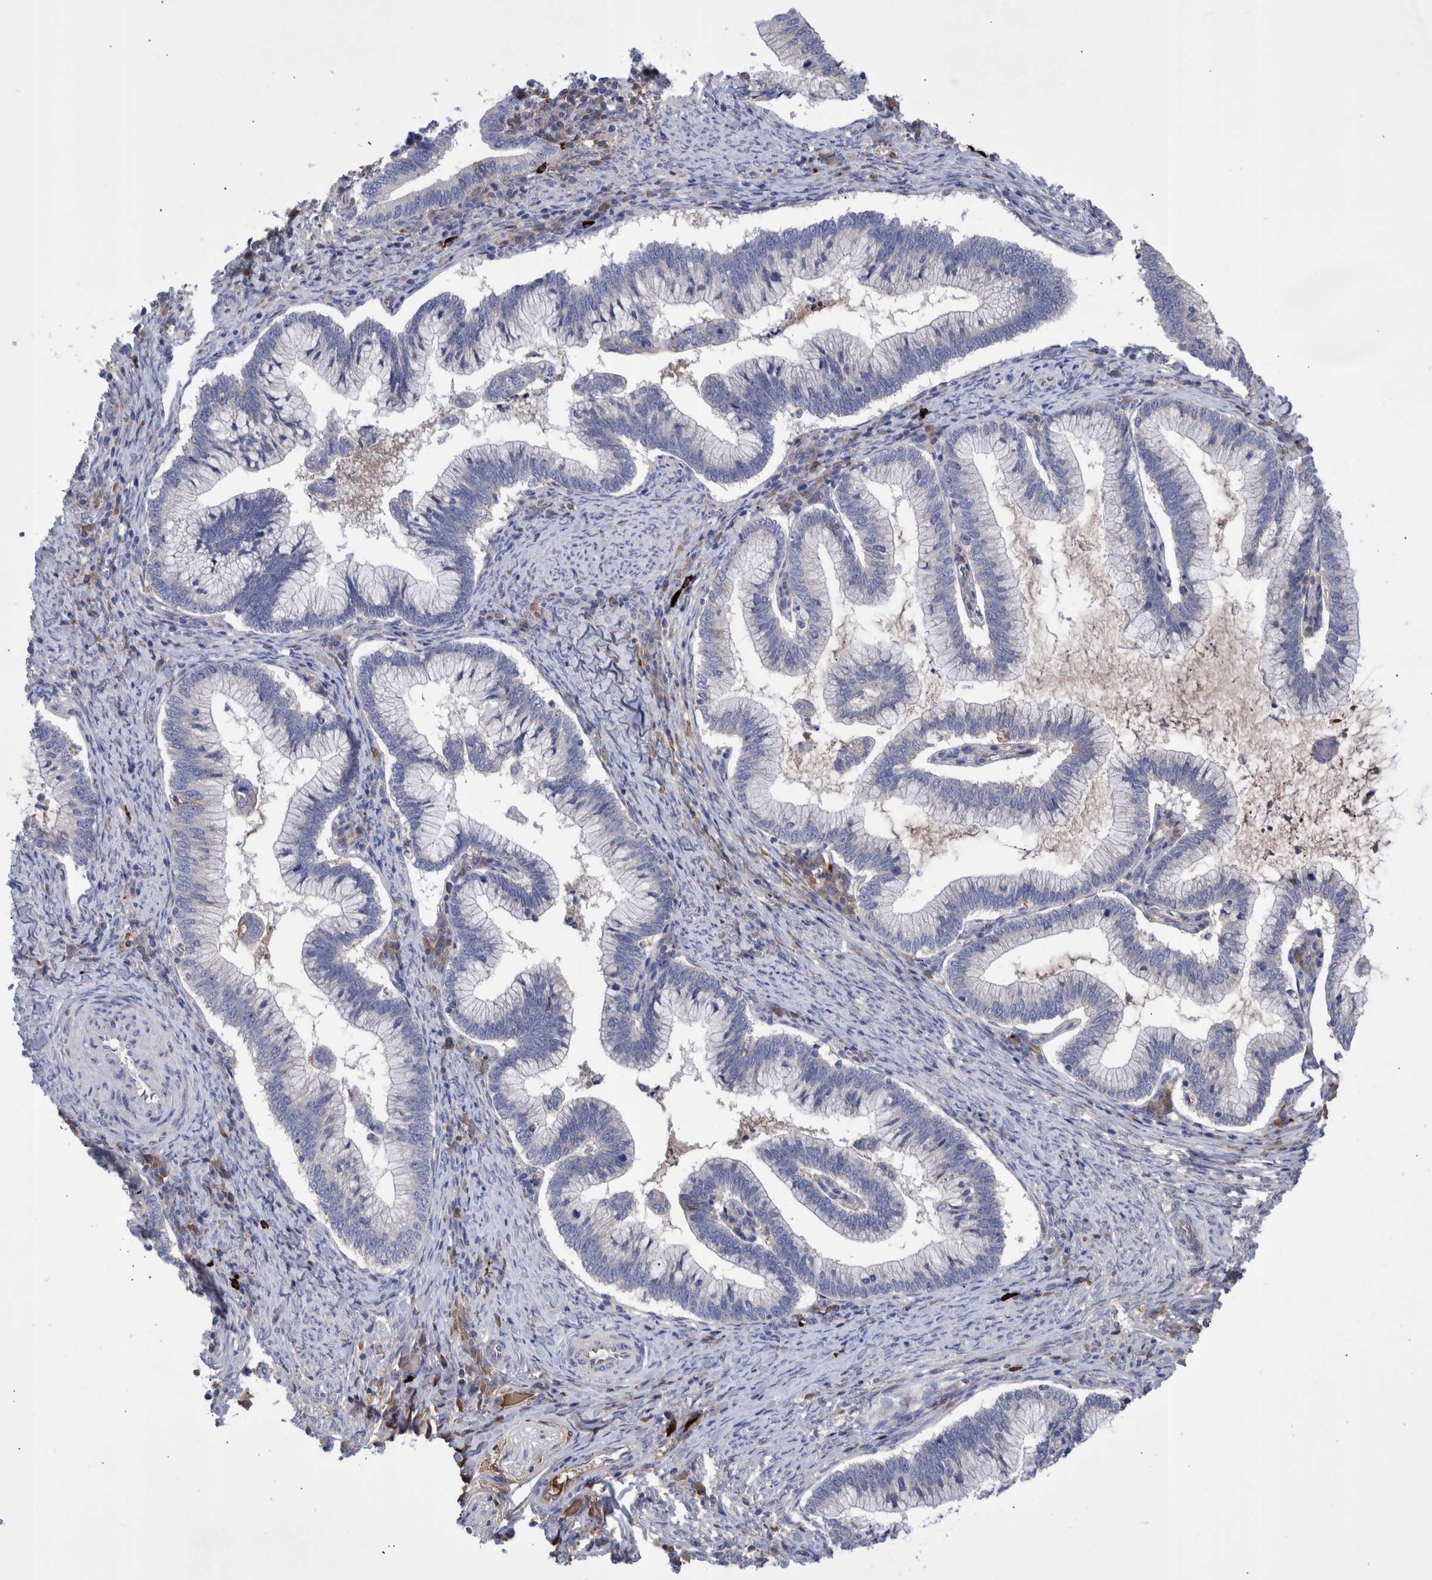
{"staining": {"intensity": "negative", "quantity": "none", "location": "none"}, "tissue": "cervical cancer", "cell_type": "Tumor cells", "image_type": "cancer", "snomed": [{"axis": "morphology", "description": "Adenocarcinoma, NOS"}, {"axis": "topography", "description": "Cervix"}], "caption": "Cervical adenocarcinoma was stained to show a protein in brown. There is no significant expression in tumor cells.", "gene": "DLL4", "patient": {"sex": "female", "age": 36}}